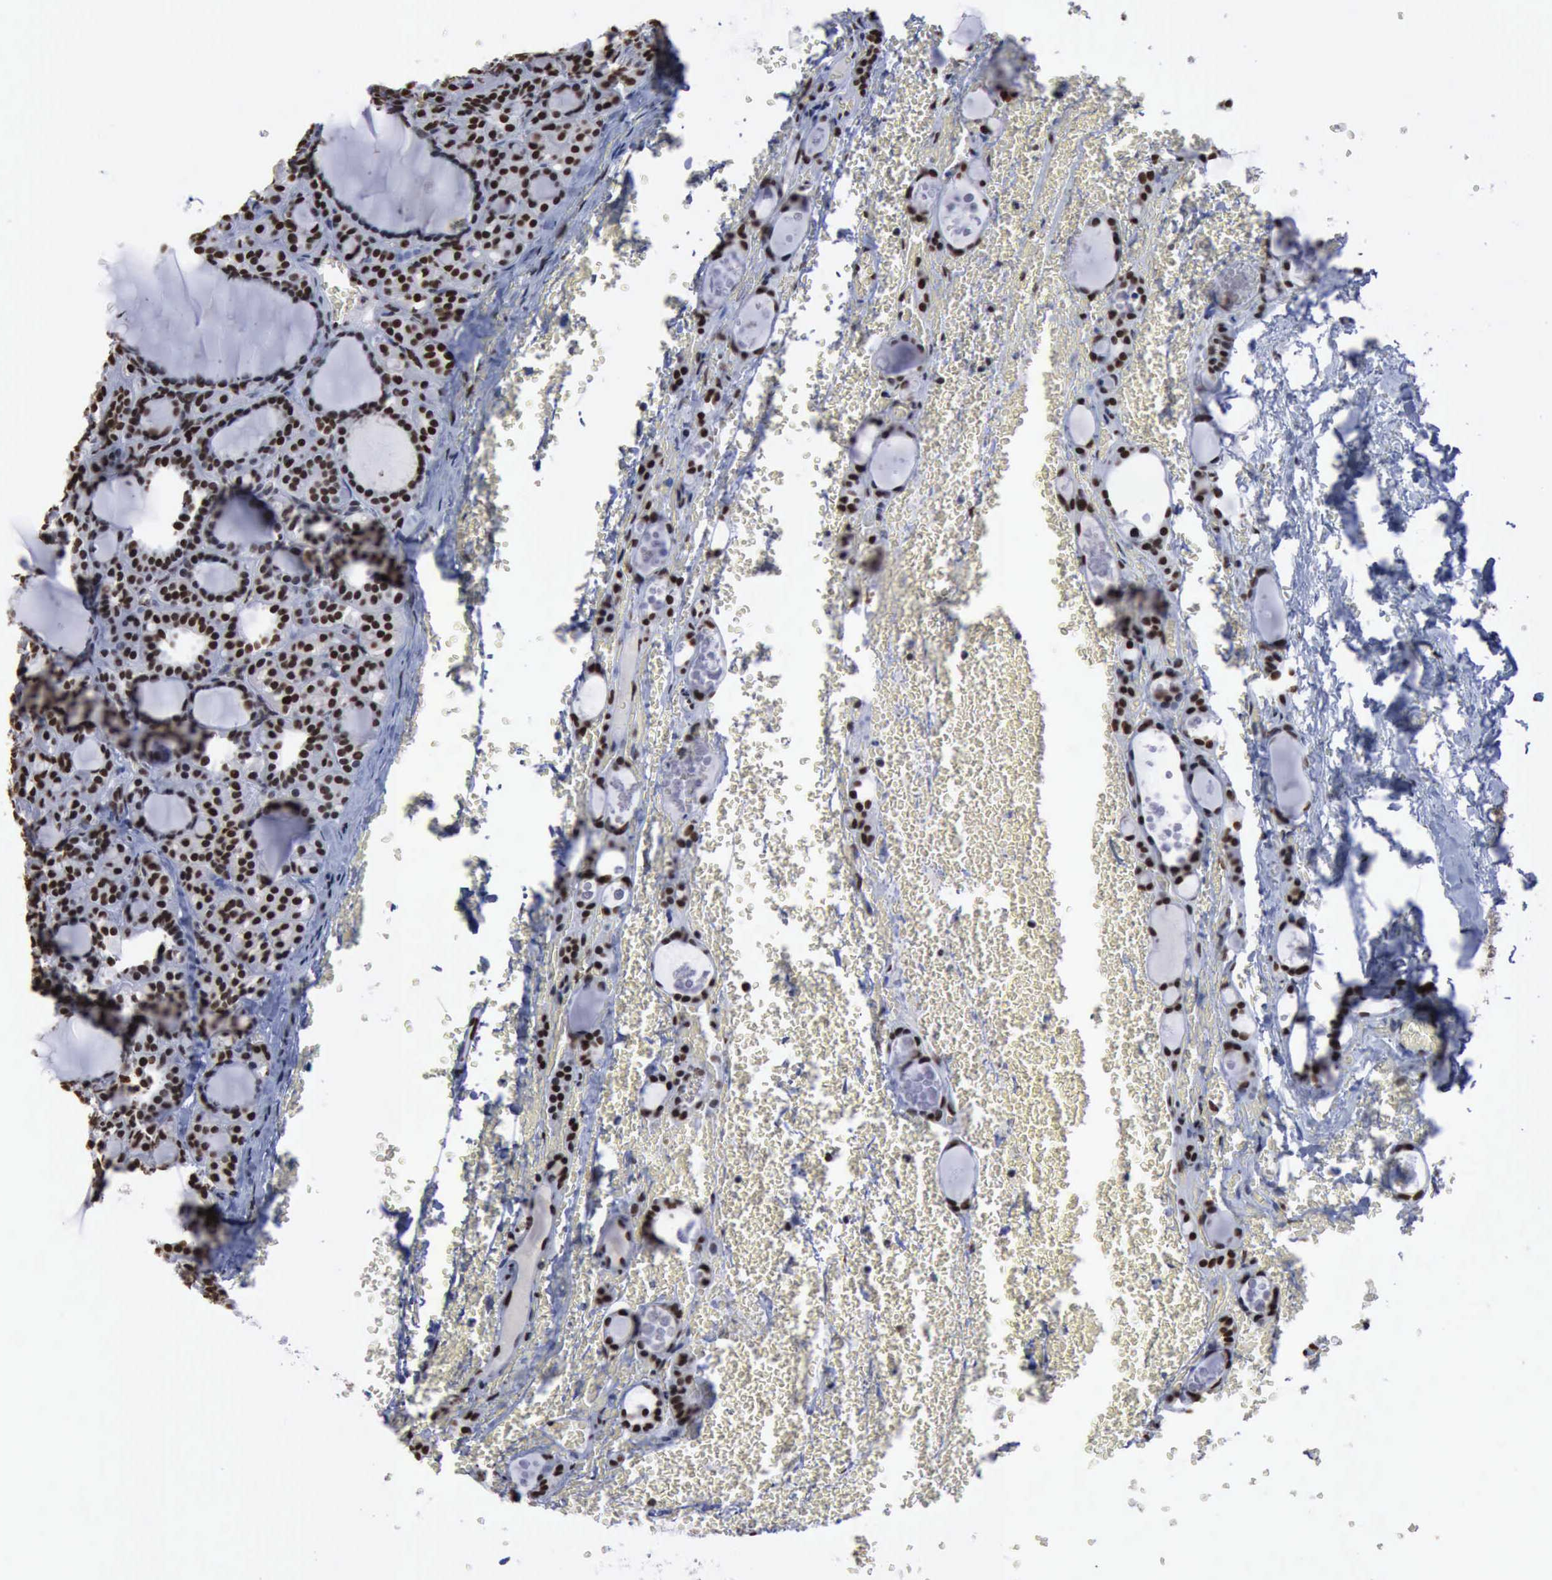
{"staining": {"intensity": "moderate", "quantity": ">75%", "location": "nuclear"}, "tissue": "thyroid cancer", "cell_type": "Tumor cells", "image_type": "cancer", "snomed": [{"axis": "morphology", "description": "Follicular adenoma carcinoma, NOS"}, {"axis": "topography", "description": "Thyroid gland"}], "caption": "Brown immunohistochemical staining in human thyroid follicular adenoma carcinoma displays moderate nuclear expression in about >75% of tumor cells.", "gene": "PCNA", "patient": {"sex": "female", "age": 71}}